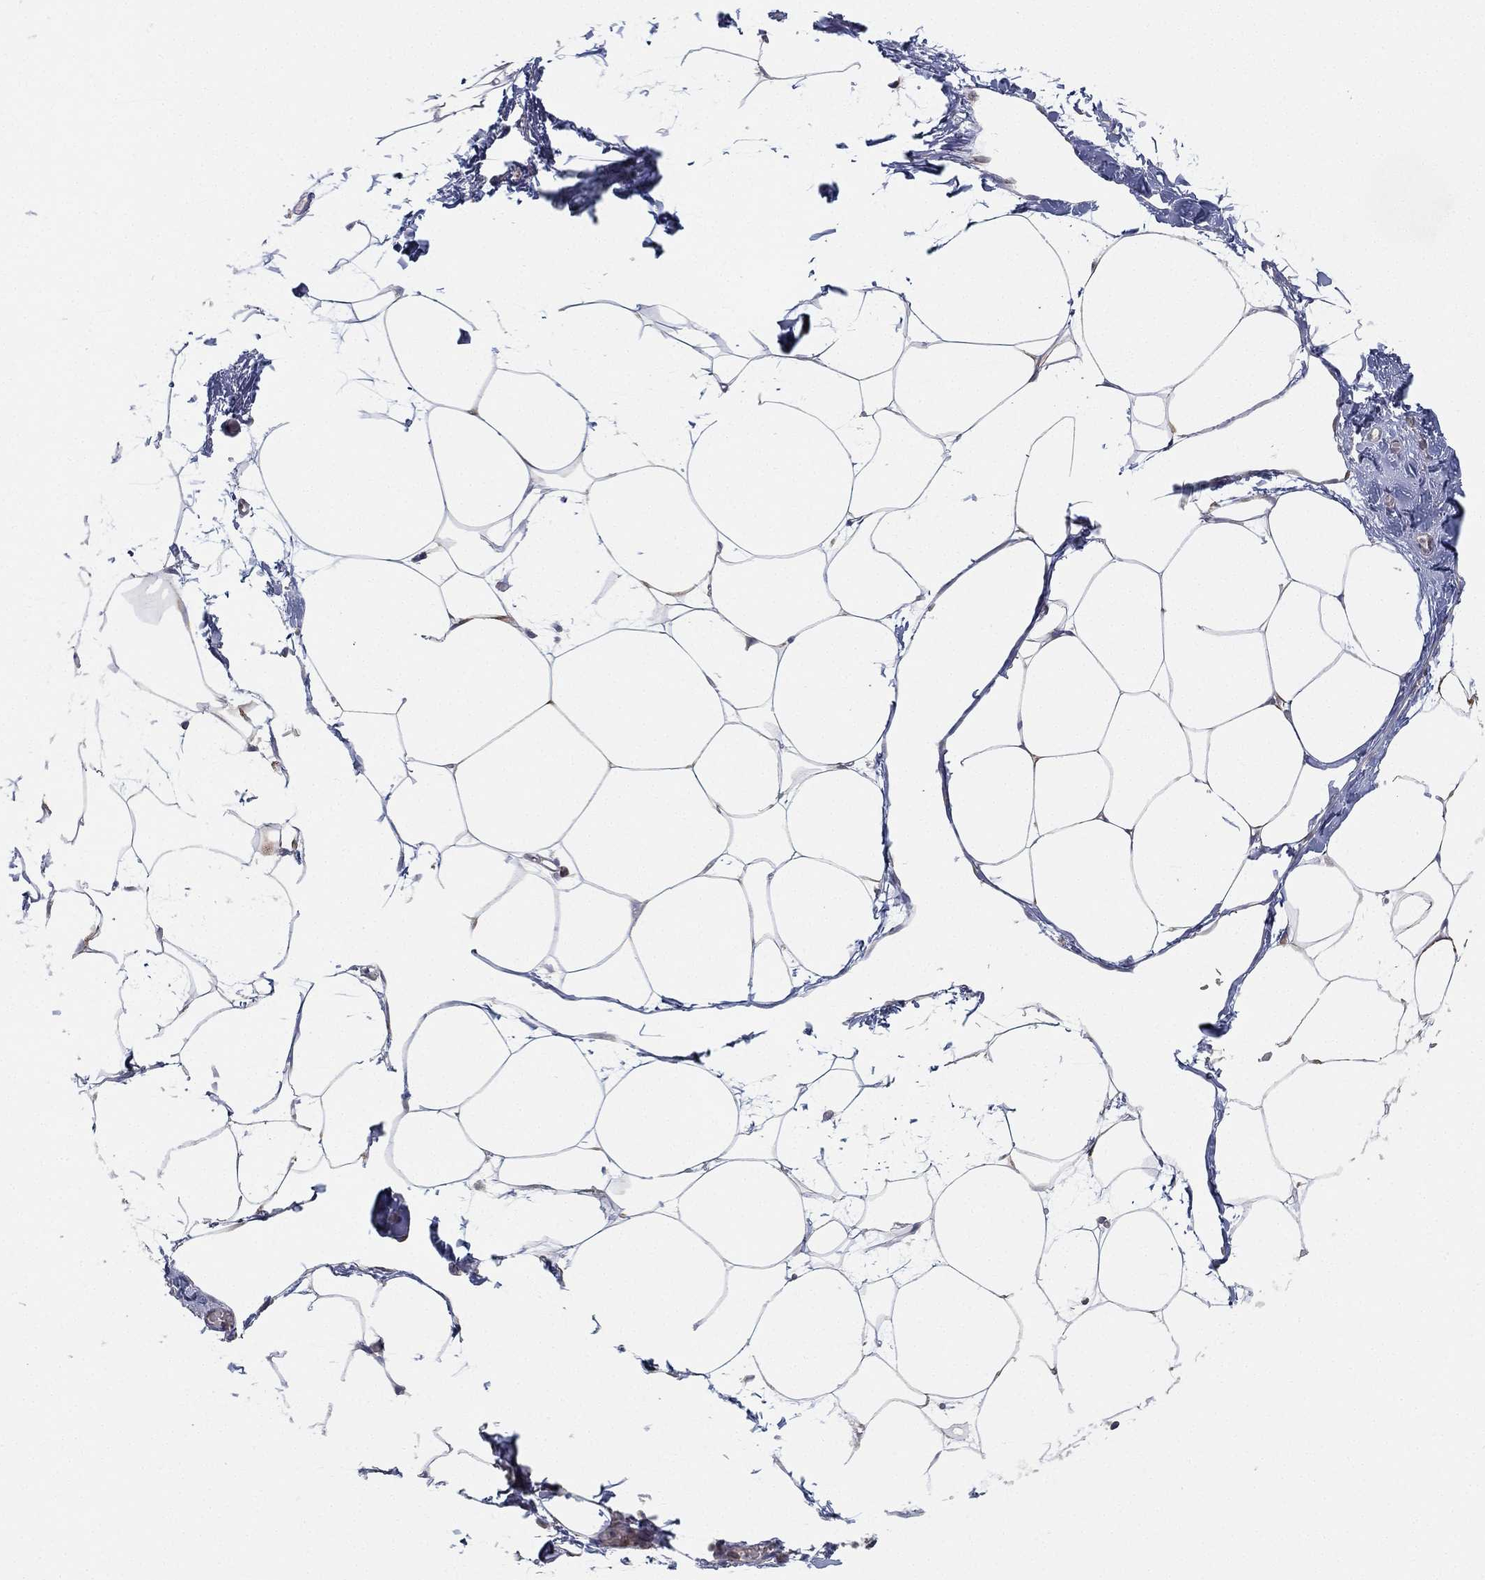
{"staining": {"intensity": "weak", "quantity": "25%-75%", "location": "cytoplasmic/membranous"}, "tissue": "adipose tissue", "cell_type": "Adipocytes", "image_type": "normal", "snomed": [{"axis": "morphology", "description": "Normal tissue, NOS"}, {"axis": "topography", "description": "Adipose tissue"}], "caption": "This image shows benign adipose tissue stained with immunohistochemistry to label a protein in brown. The cytoplasmic/membranous of adipocytes show weak positivity for the protein. Nuclei are counter-stained blue.", "gene": "CYB5B", "patient": {"sex": "male", "age": 57}}